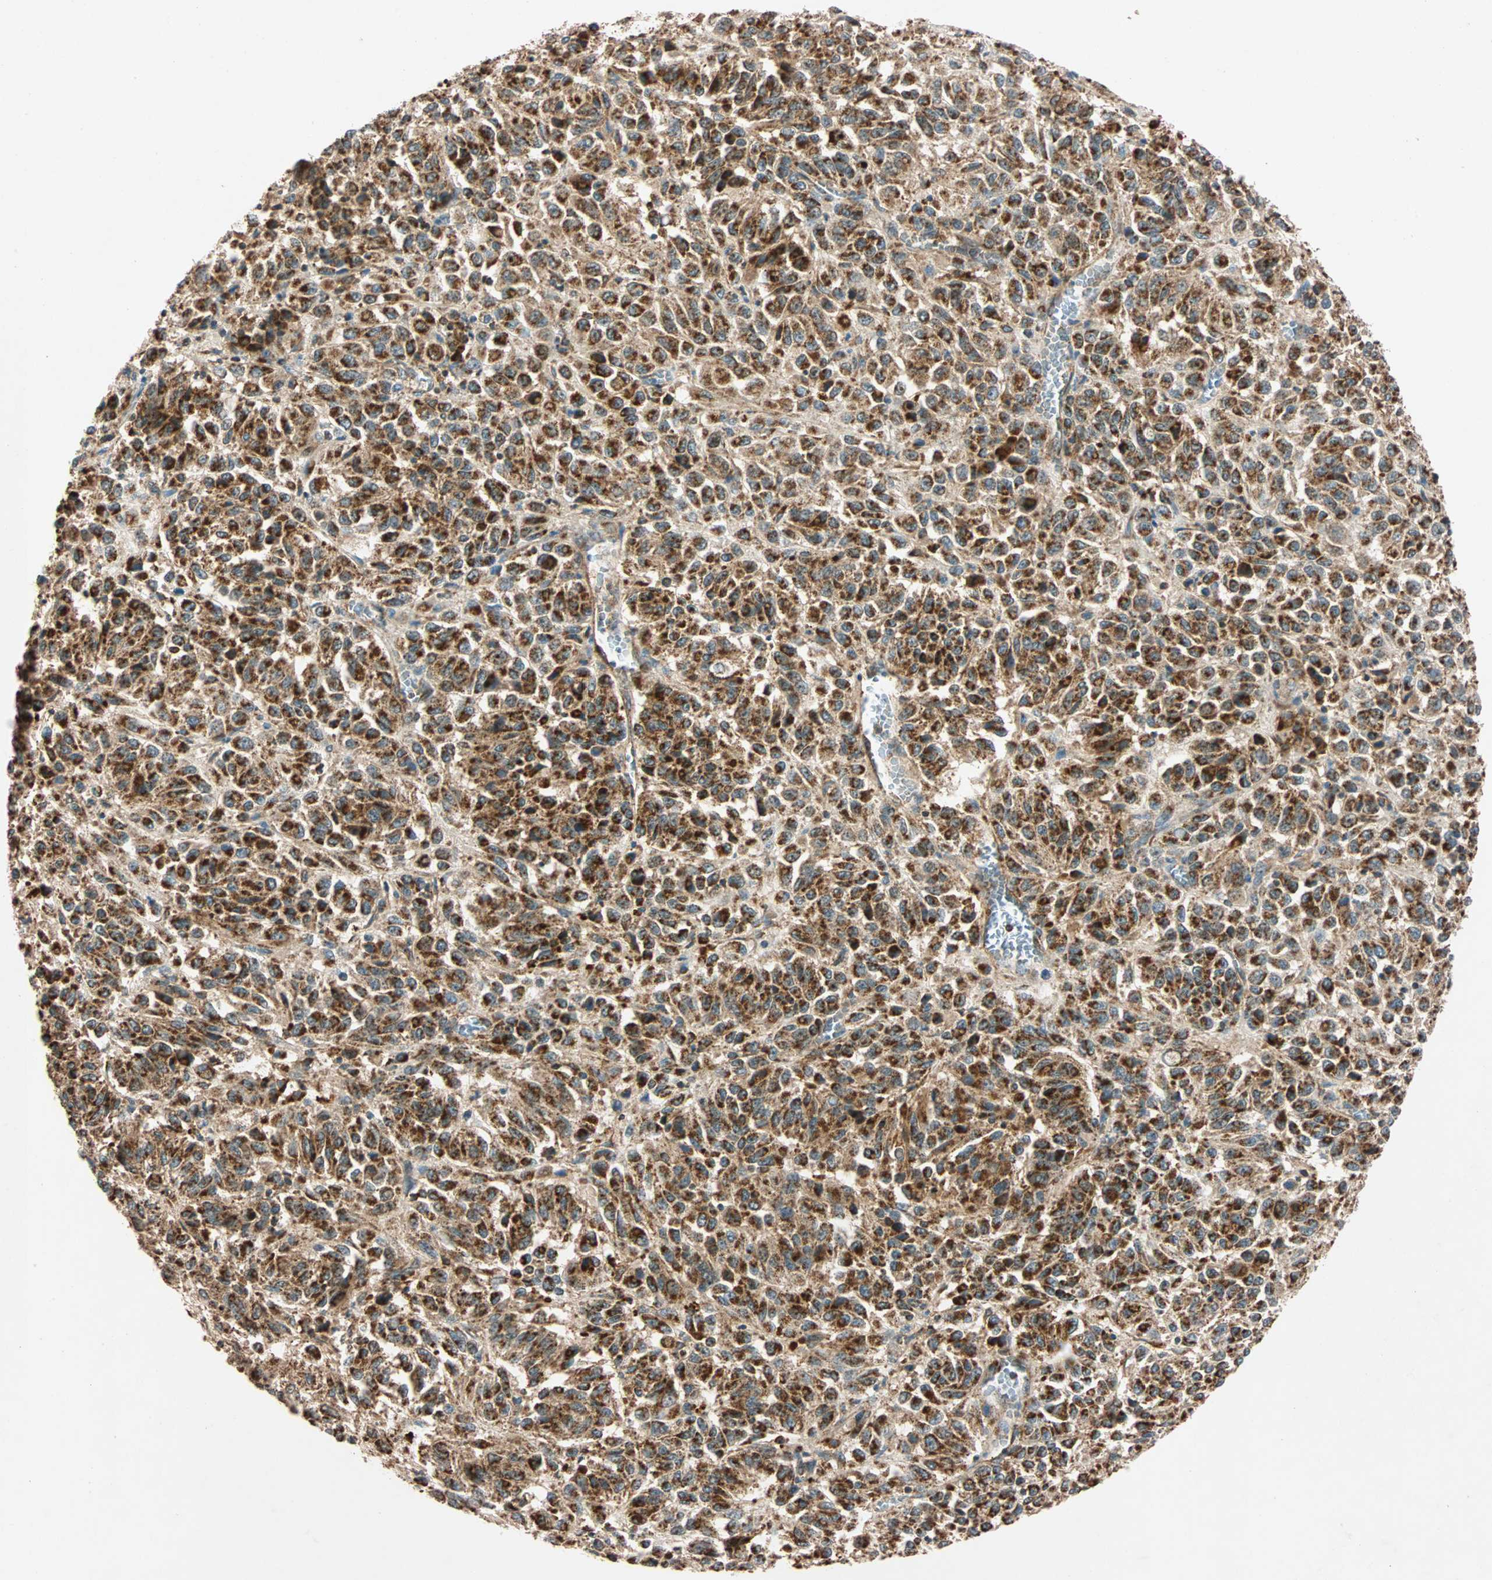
{"staining": {"intensity": "strong", "quantity": ">75%", "location": "cytoplasmic/membranous"}, "tissue": "melanoma", "cell_type": "Tumor cells", "image_type": "cancer", "snomed": [{"axis": "morphology", "description": "Malignant melanoma, Metastatic site"}, {"axis": "topography", "description": "Lung"}], "caption": "Immunohistochemistry staining of malignant melanoma (metastatic site), which reveals high levels of strong cytoplasmic/membranous staining in about >75% of tumor cells indicating strong cytoplasmic/membranous protein expression. The staining was performed using DAB (3,3'-diaminobenzidine) (brown) for protein detection and nuclei were counterstained in hematoxylin (blue).", "gene": "MAPK1", "patient": {"sex": "male", "age": 64}}